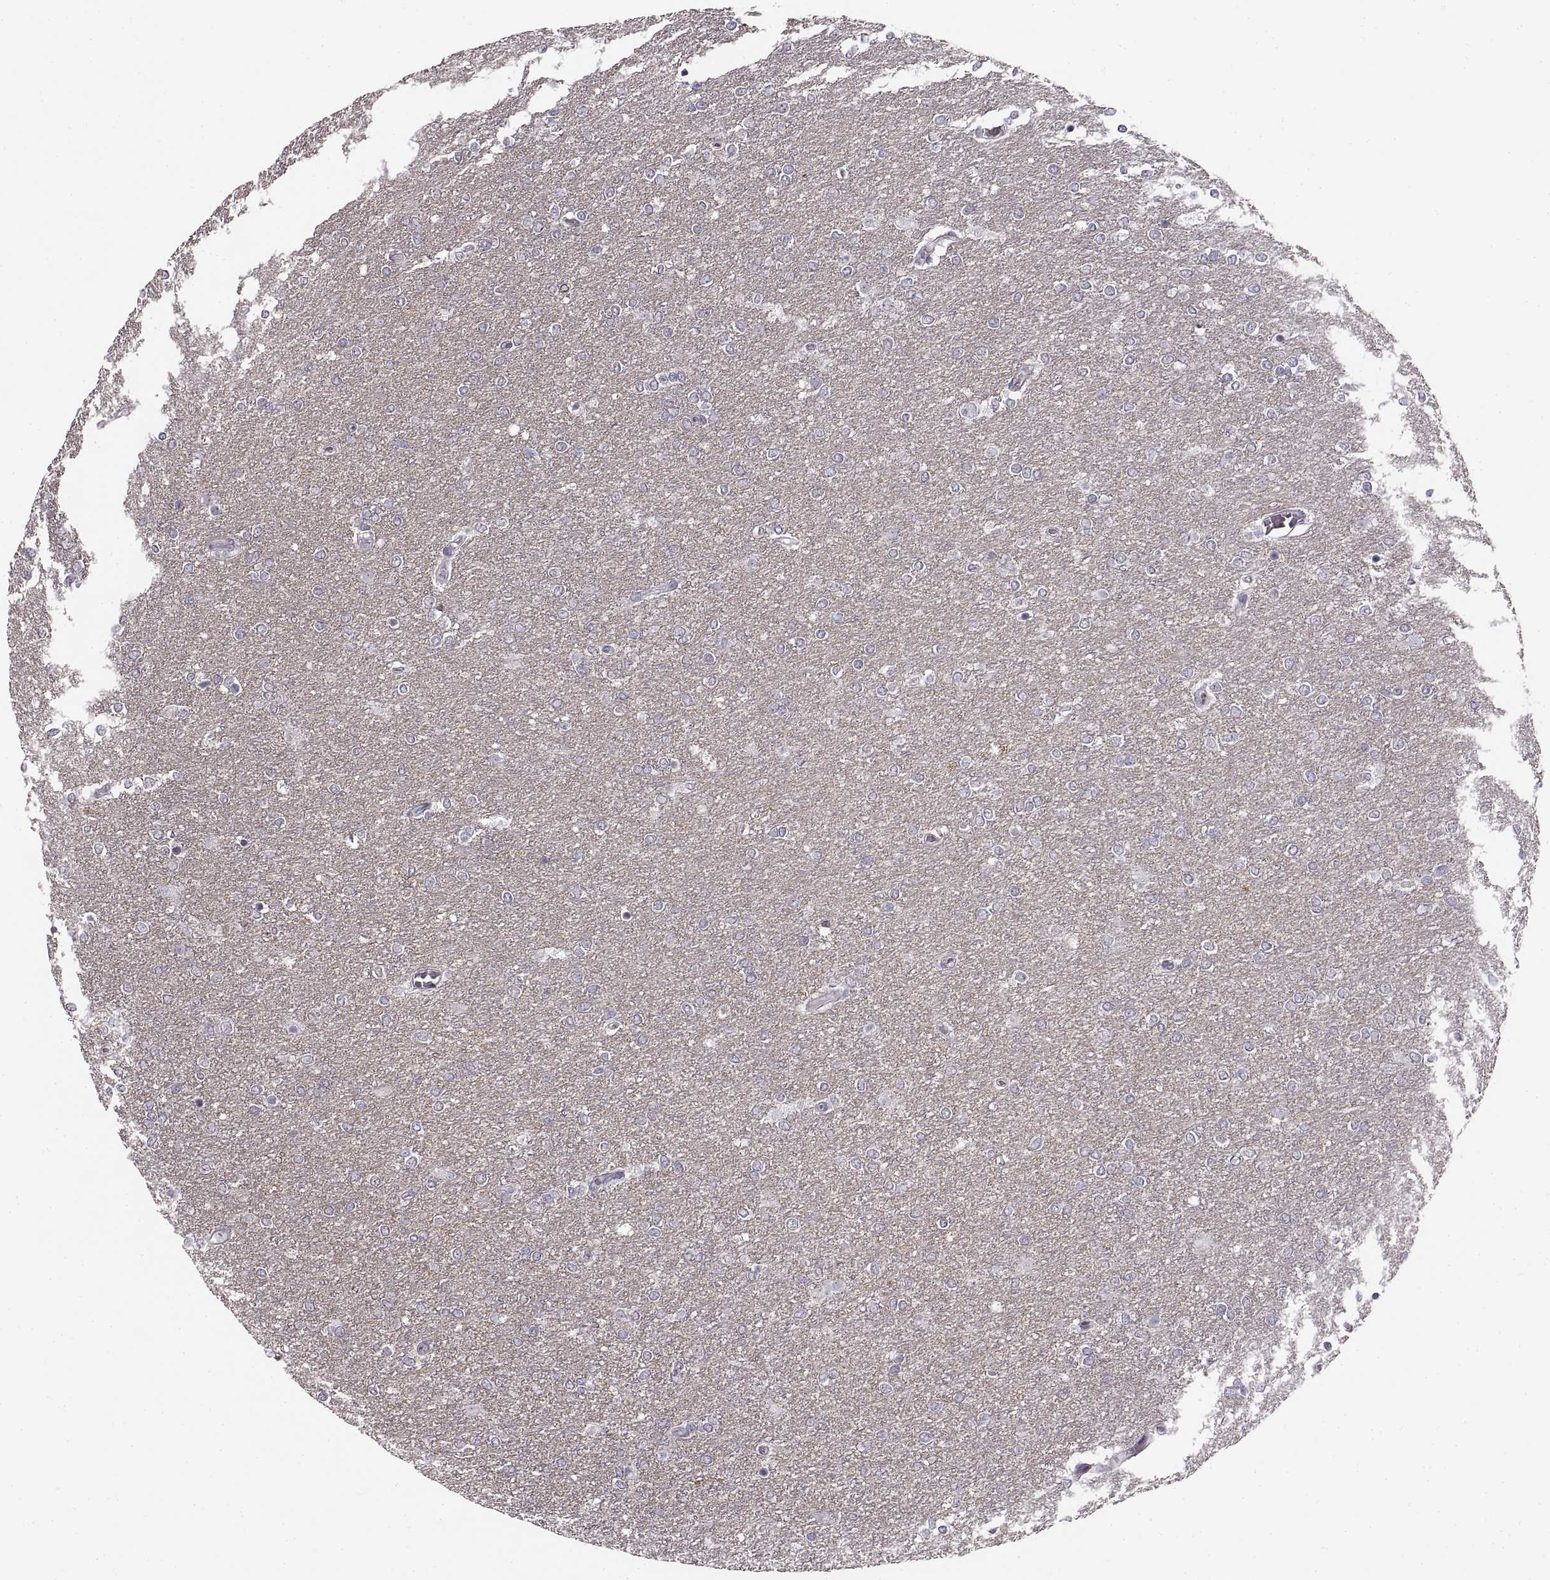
{"staining": {"intensity": "negative", "quantity": "none", "location": "none"}, "tissue": "glioma", "cell_type": "Tumor cells", "image_type": "cancer", "snomed": [{"axis": "morphology", "description": "Glioma, malignant, High grade"}, {"axis": "topography", "description": "Brain"}], "caption": "High power microscopy micrograph of an immunohistochemistry histopathology image of malignant glioma (high-grade), revealing no significant staining in tumor cells.", "gene": "CNTN1", "patient": {"sex": "female", "age": 61}}